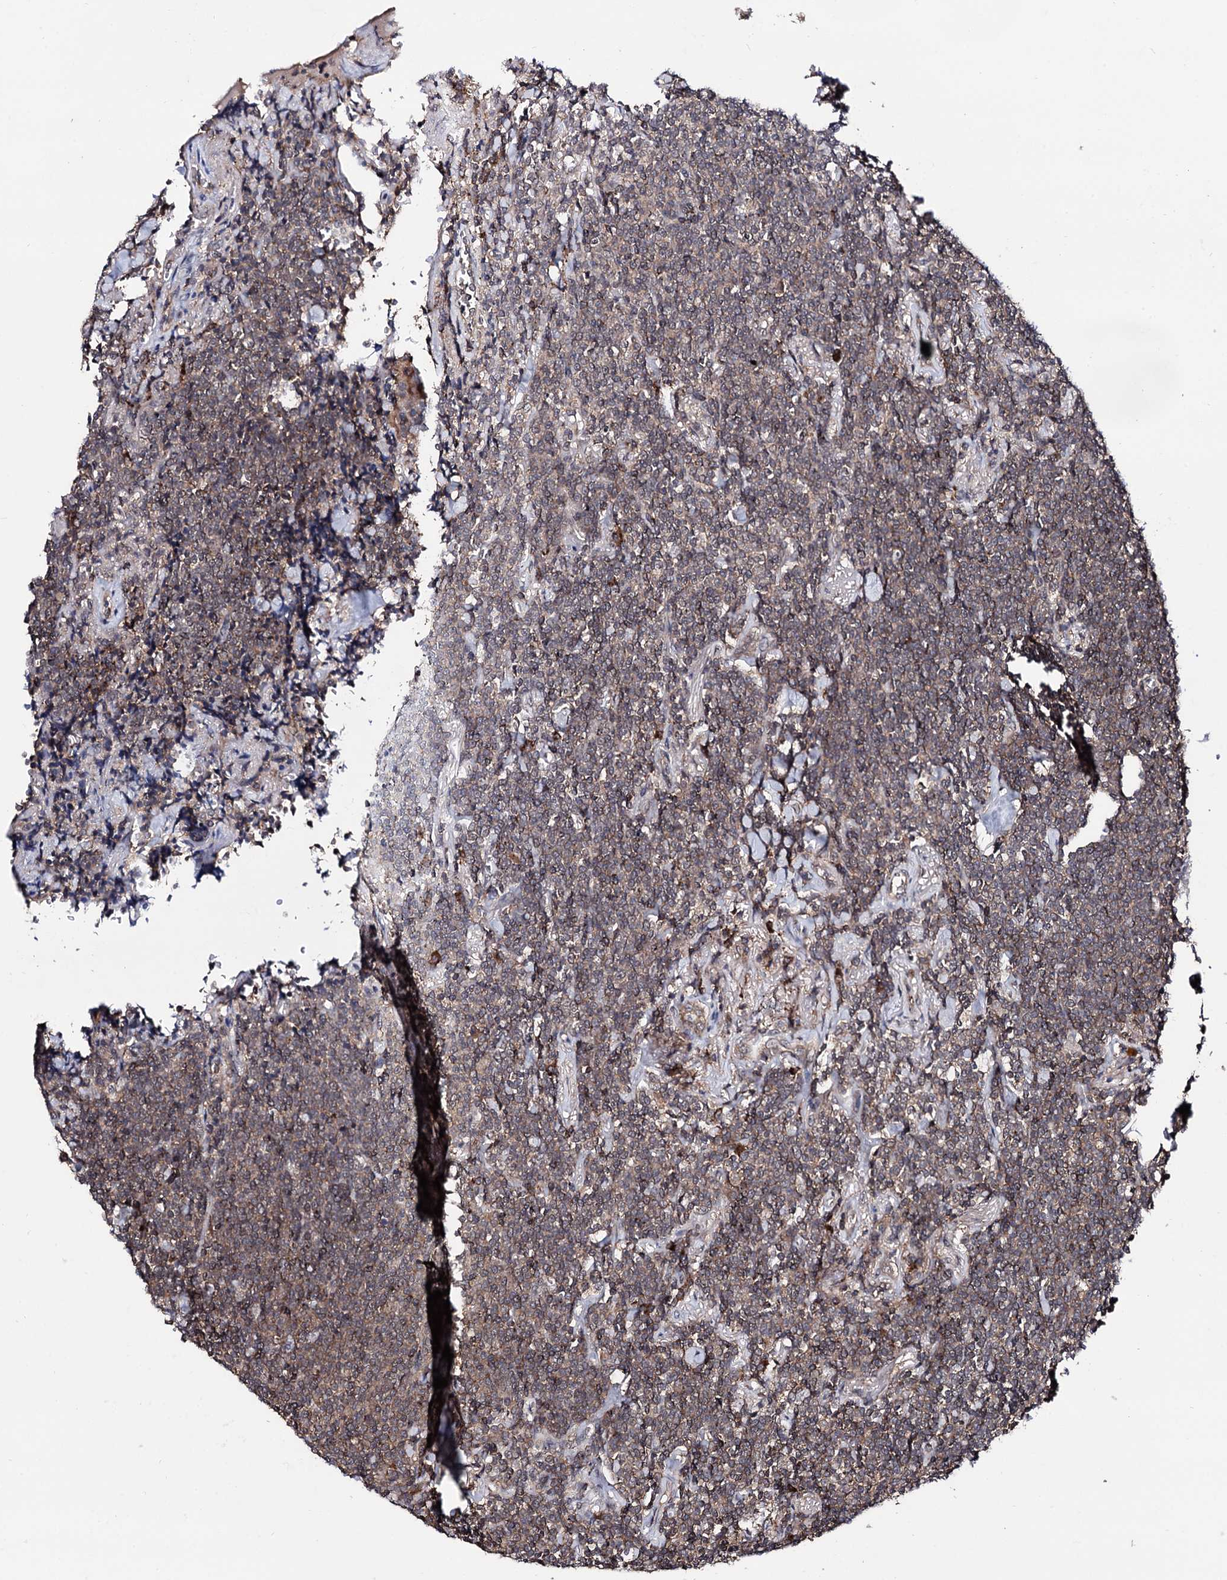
{"staining": {"intensity": "moderate", "quantity": ">75%", "location": "cytoplasmic/membranous"}, "tissue": "lymphoma", "cell_type": "Tumor cells", "image_type": "cancer", "snomed": [{"axis": "morphology", "description": "Malignant lymphoma, non-Hodgkin's type, Low grade"}, {"axis": "topography", "description": "Lung"}], "caption": "Immunohistochemistry (IHC) (DAB) staining of human lymphoma reveals moderate cytoplasmic/membranous protein expression in approximately >75% of tumor cells. (Brightfield microscopy of DAB IHC at high magnification).", "gene": "MICAL2", "patient": {"sex": "female", "age": 71}}